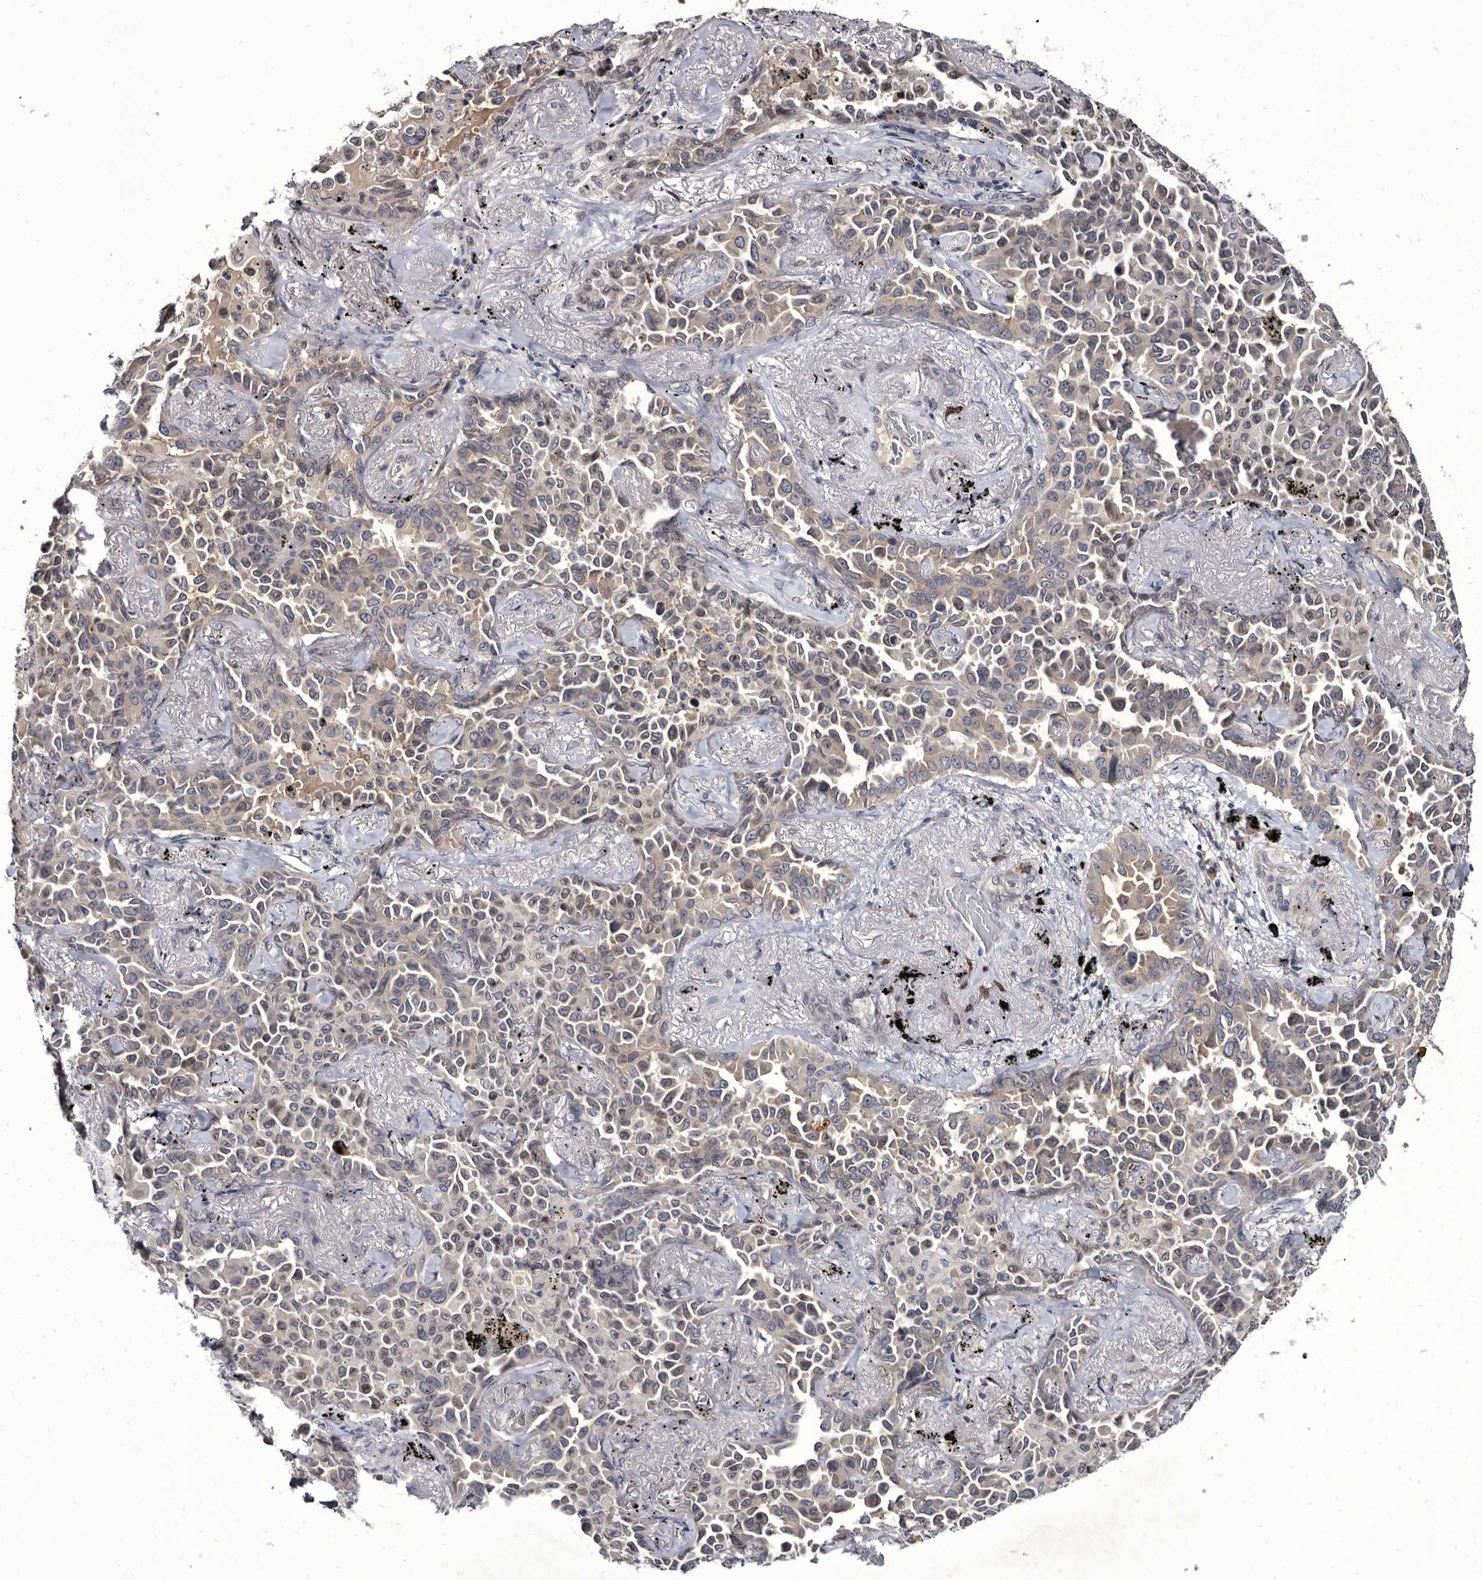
{"staining": {"intensity": "weak", "quantity": "<25%", "location": "cytoplasmic/membranous,nuclear"}, "tissue": "lung cancer", "cell_type": "Tumor cells", "image_type": "cancer", "snomed": [{"axis": "morphology", "description": "Adenocarcinoma, NOS"}, {"axis": "topography", "description": "Lung"}], "caption": "This is an IHC image of human lung cancer. There is no staining in tumor cells.", "gene": "PROM1", "patient": {"sex": "female", "age": 67}}